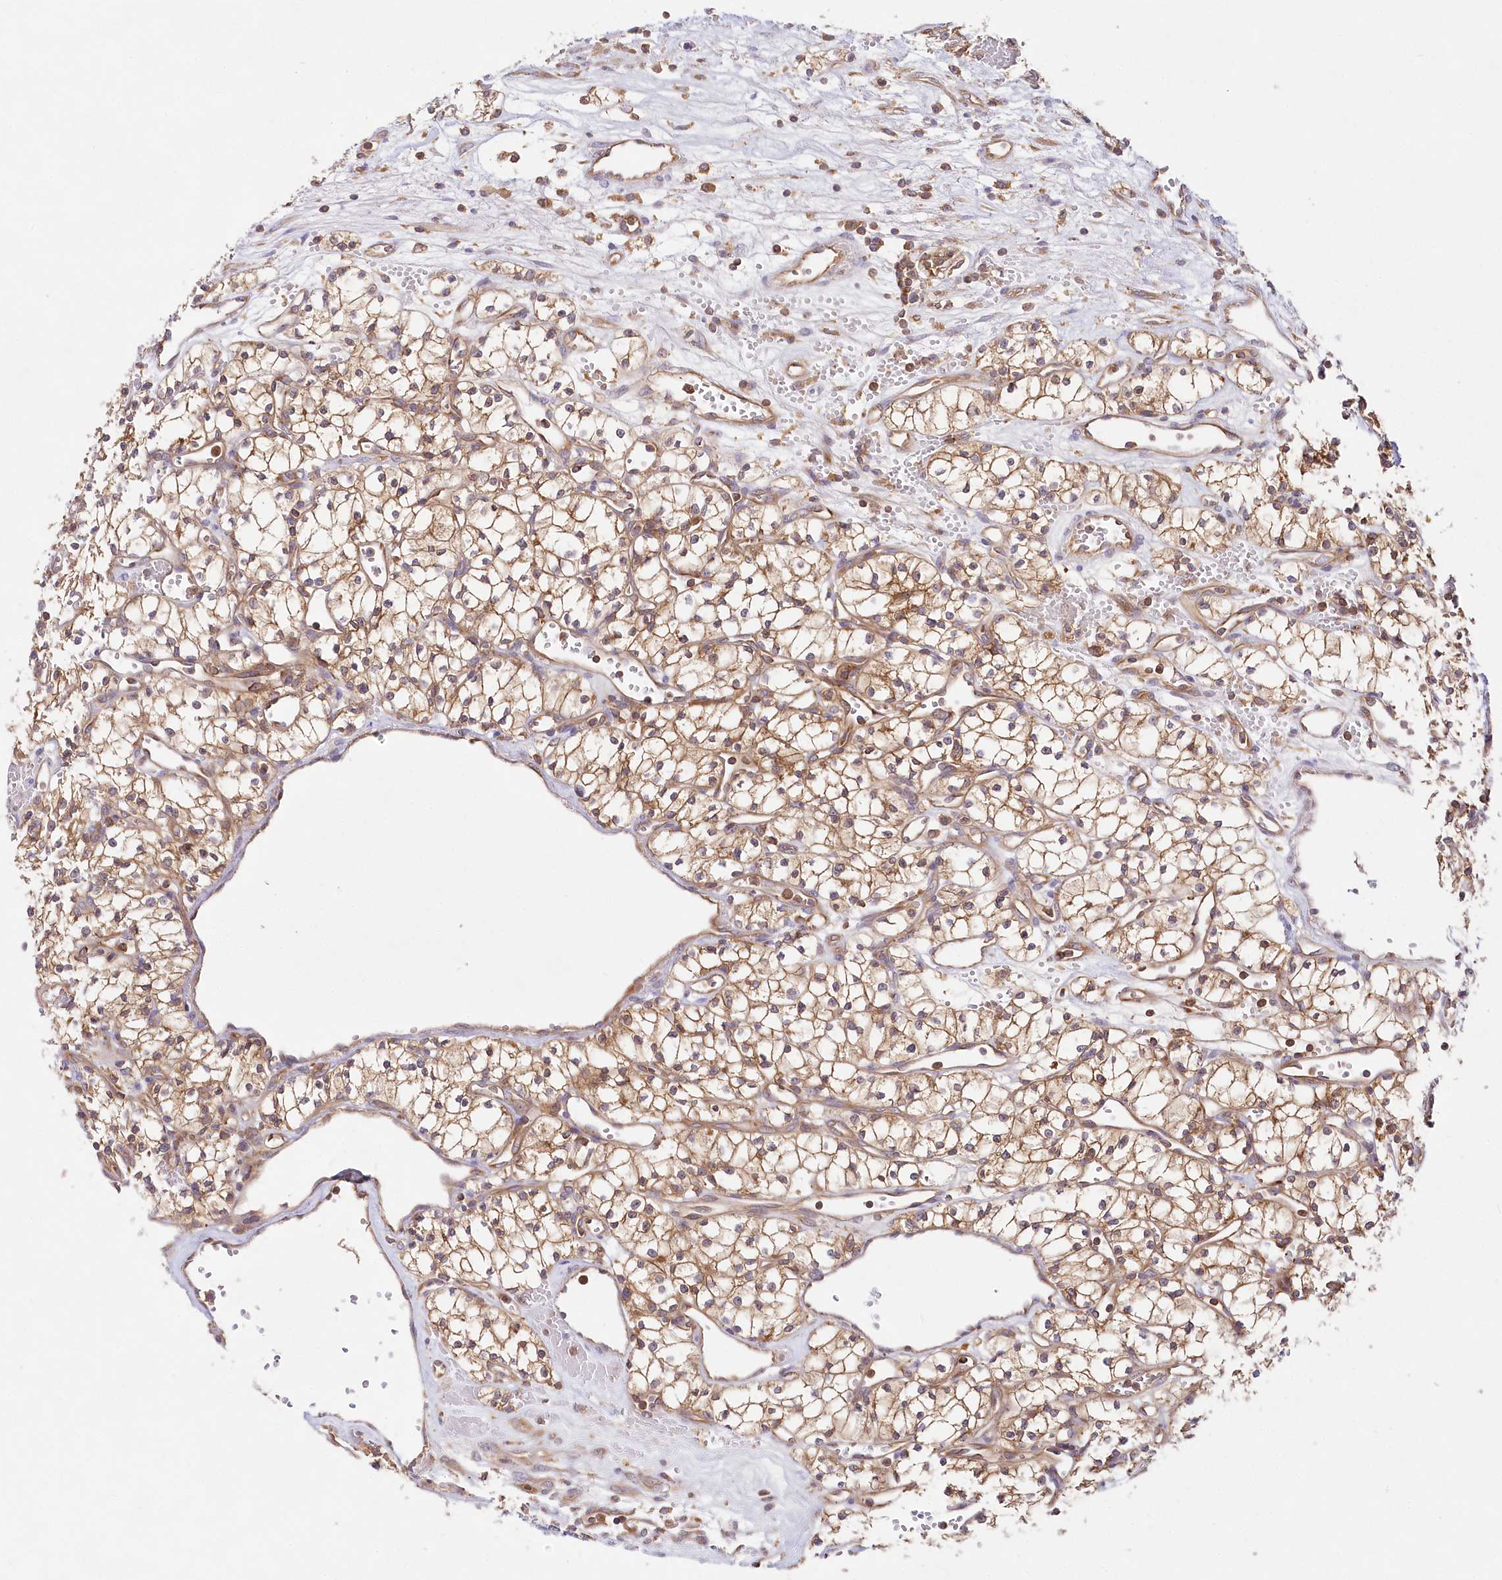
{"staining": {"intensity": "moderate", "quantity": "25%-75%", "location": "cytoplasmic/membranous"}, "tissue": "renal cancer", "cell_type": "Tumor cells", "image_type": "cancer", "snomed": [{"axis": "morphology", "description": "Adenocarcinoma, NOS"}, {"axis": "topography", "description": "Kidney"}], "caption": "The image shows staining of renal adenocarcinoma, revealing moderate cytoplasmic/membranous protein positivity (brown color) within tumor cells. (brown staining indicates protein expression, while blue staining denotes nuclei).", "gene": "ABRAXAS2", "patient": {"sex": "male", "age": 59}}